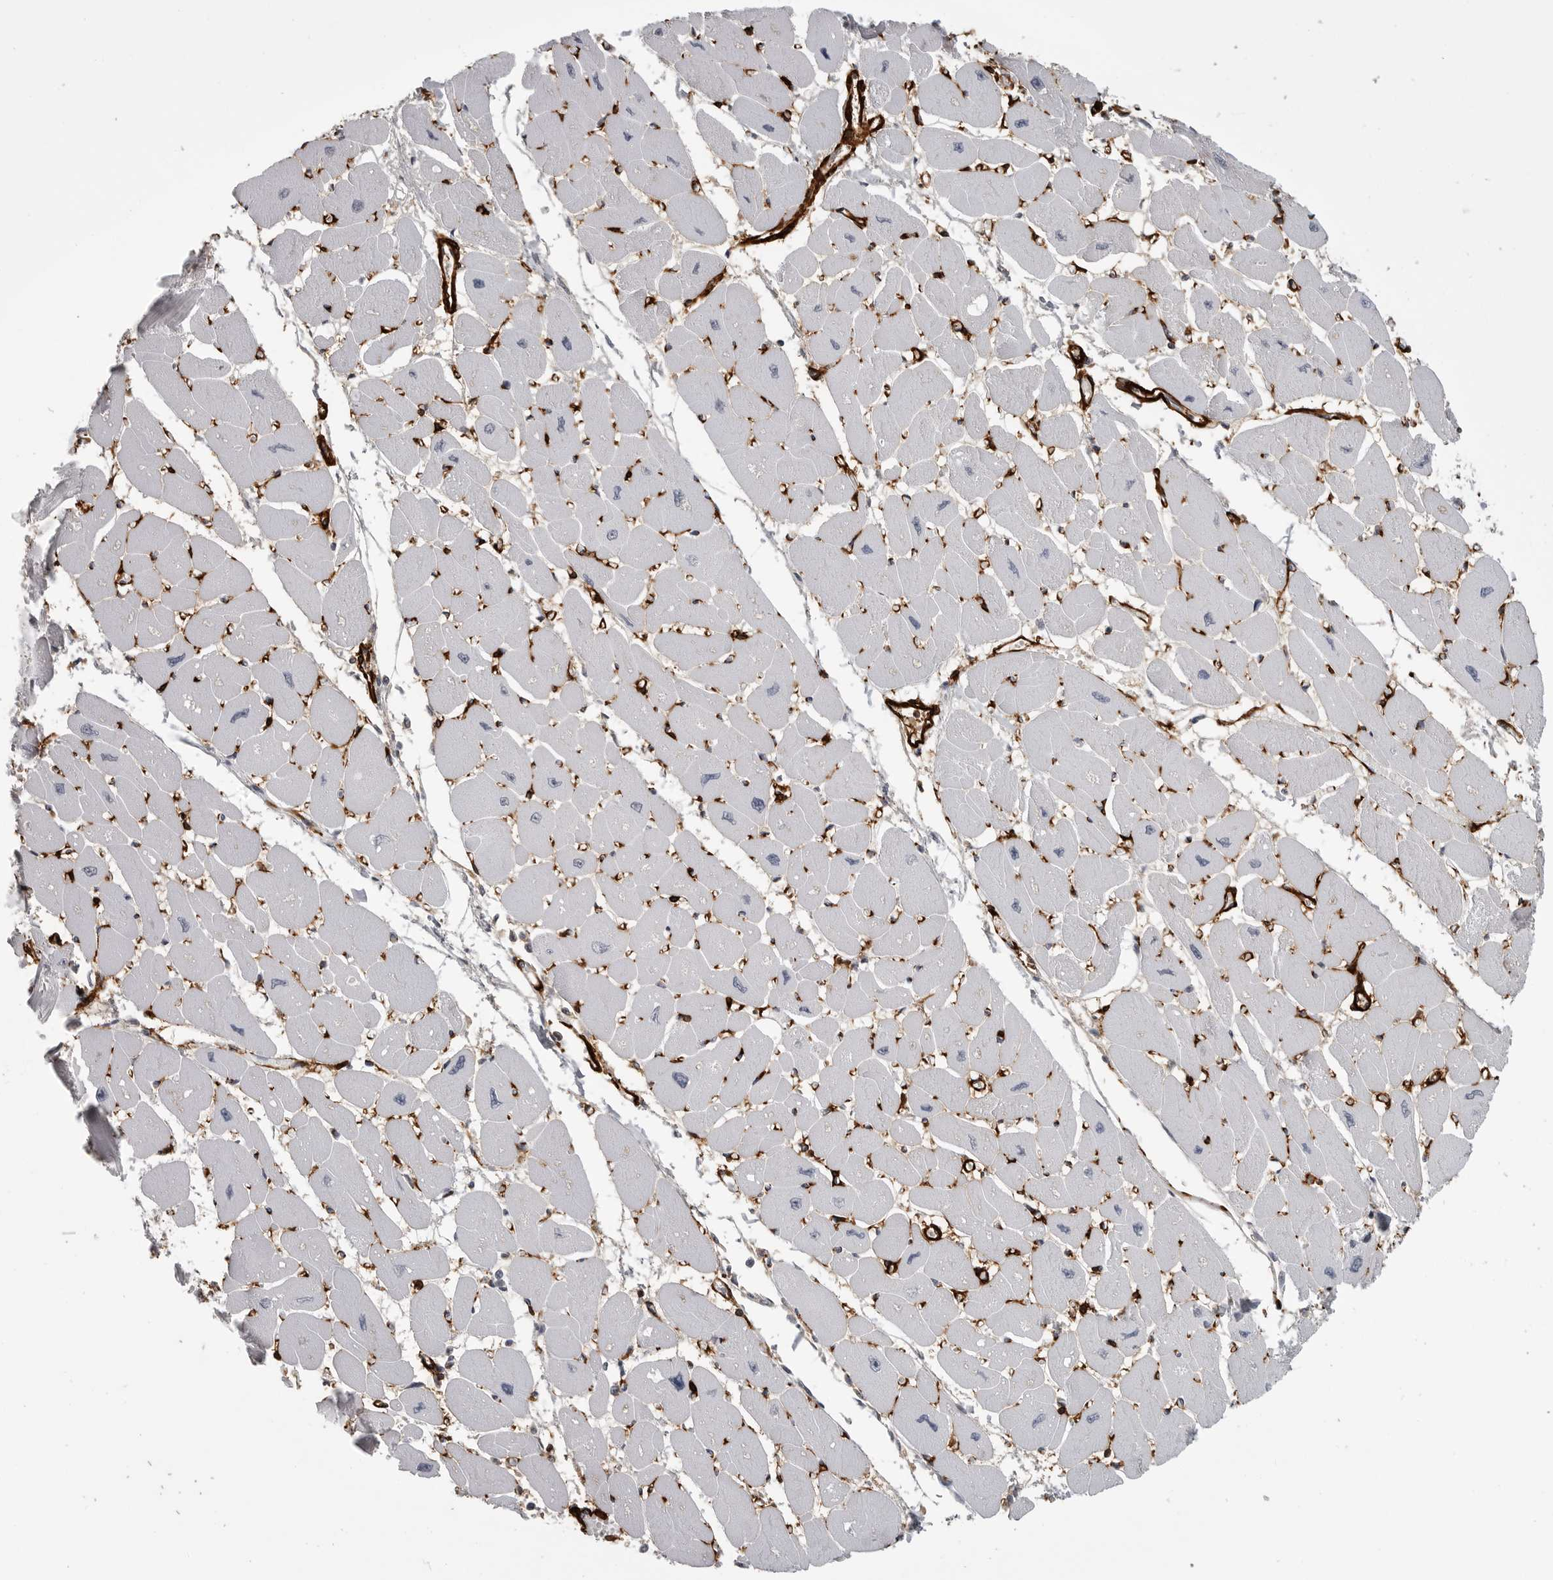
{"staining": {"intensity": "negative", "quantity": "none", "location": "none"}, "tissue": "heart muscle", "cell_type": "Cardiomyocytes", "image_type": "normal", "snomed": [{"axis": "morphology", "description": "Normal tissue, NOS"}, {"axis": "topography", "description": "Heart"}], "caption": "Cardiomyocytes show no significant protein expression in normal heart muscle. (Stains: DAB (3,3'-diaminobenzidine) immunohistochemistry (IHC) with hematoxylin counter stain, Microscopy: brightfield microscopy at high magnification).", "gene": "AOC3", "patient": {"sex": "female", "age": 54}}